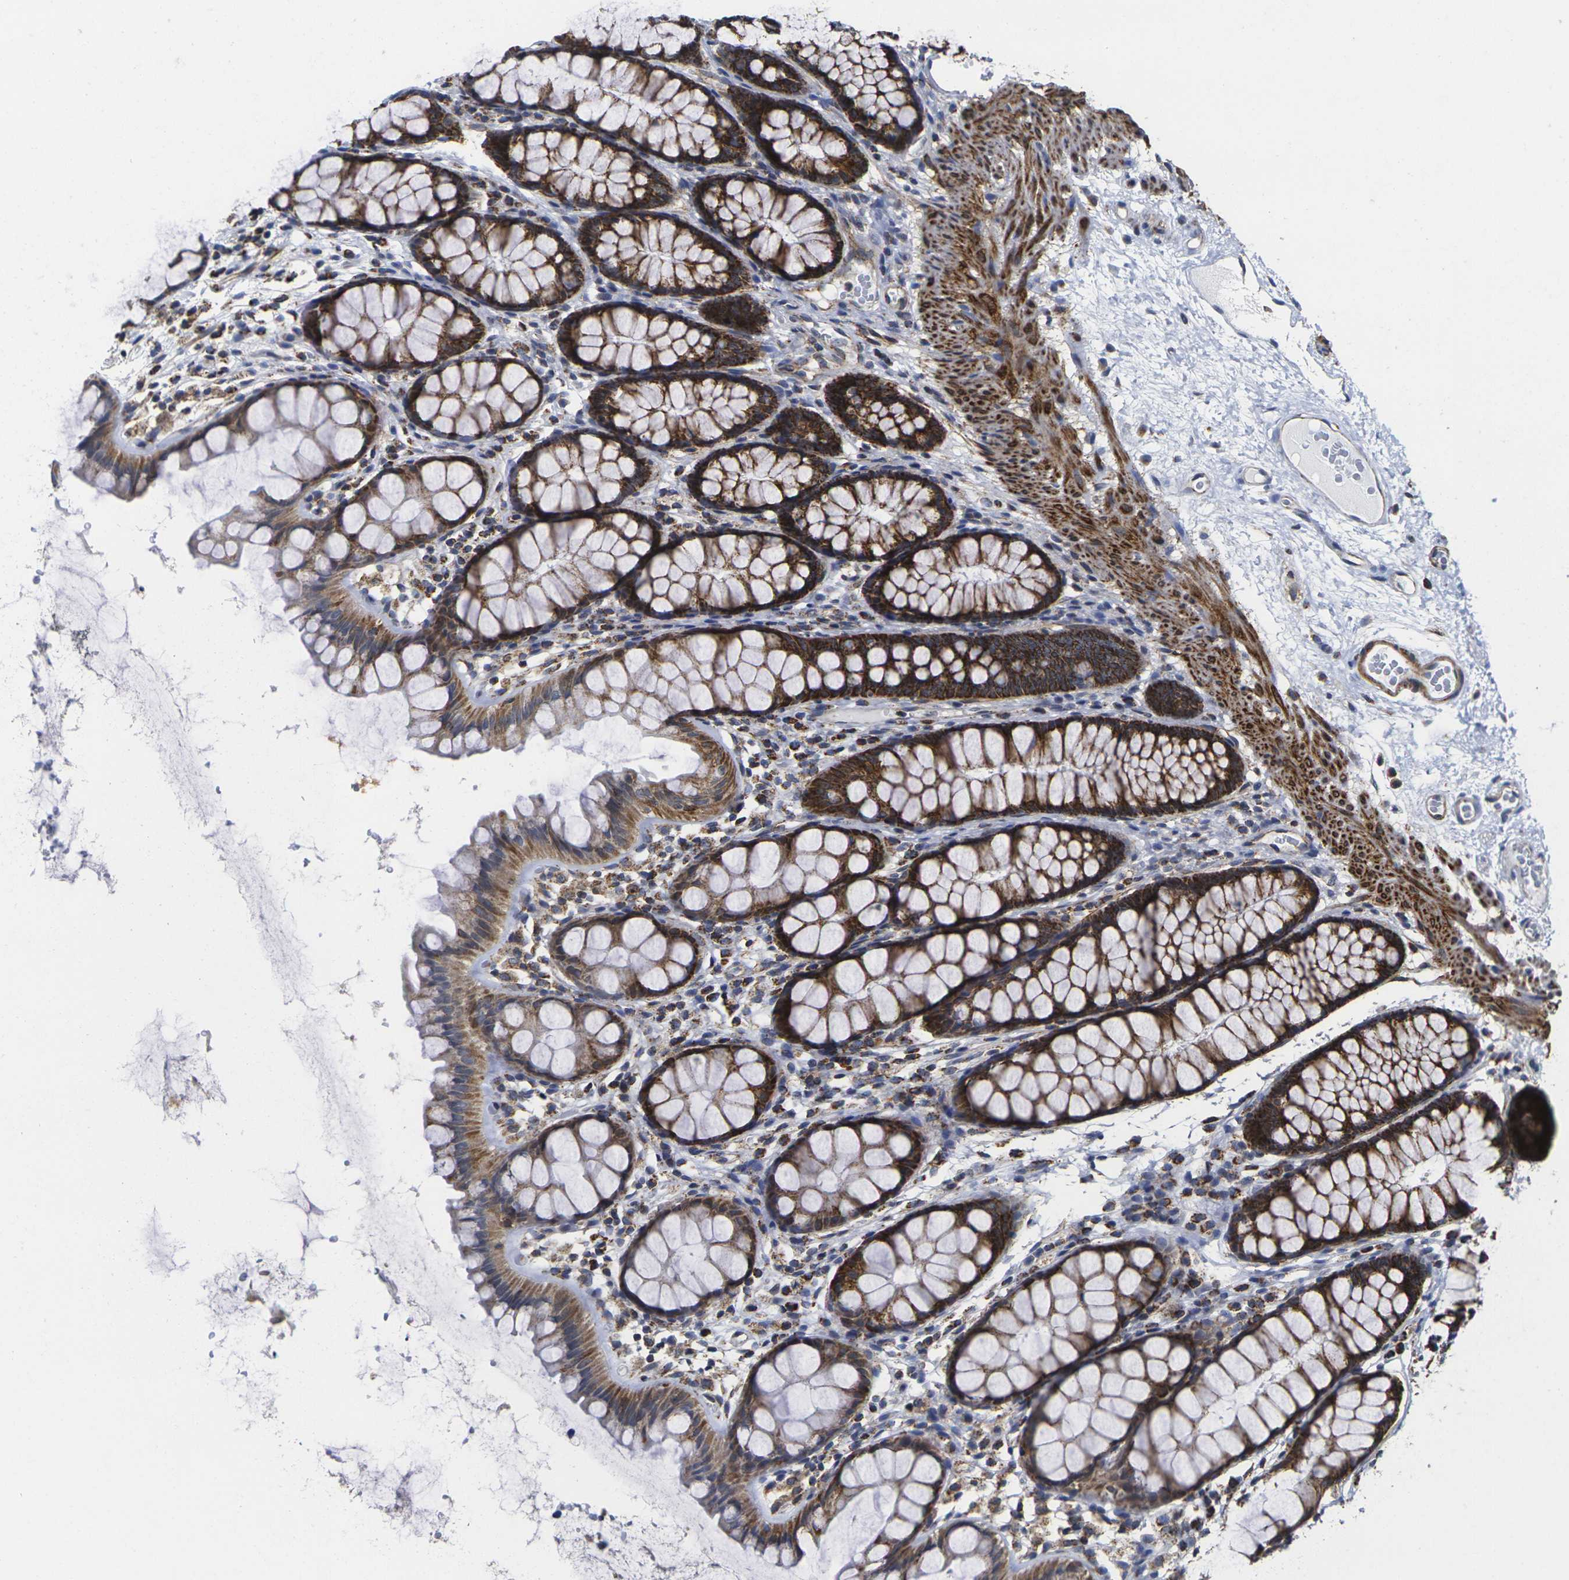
{"staining": {"intensity": "moderate", "quantity": "25%-75%", "location": "cytoplasmic/membranous"}, "tissue": "colon", "cell_type": "Endothelial cells", "image_type": "normal", "snomed": [{"axis": "morphology", "description": "Normal tissue, NOS"}, {"axis": "topography", "description": "Colon"}], "caption": "An image of human colon stained for a protein displays moderate cytoplasmic/membranous brown staining in endothelial cells. (Stains: DAB (3,3'-diaminobenzidine) in brown, nuclei in blue, Microscopy: brightfield microscopy at high magnification).", "gene": "P2RY11", "patient": {"sex": "female", "age": 55}}